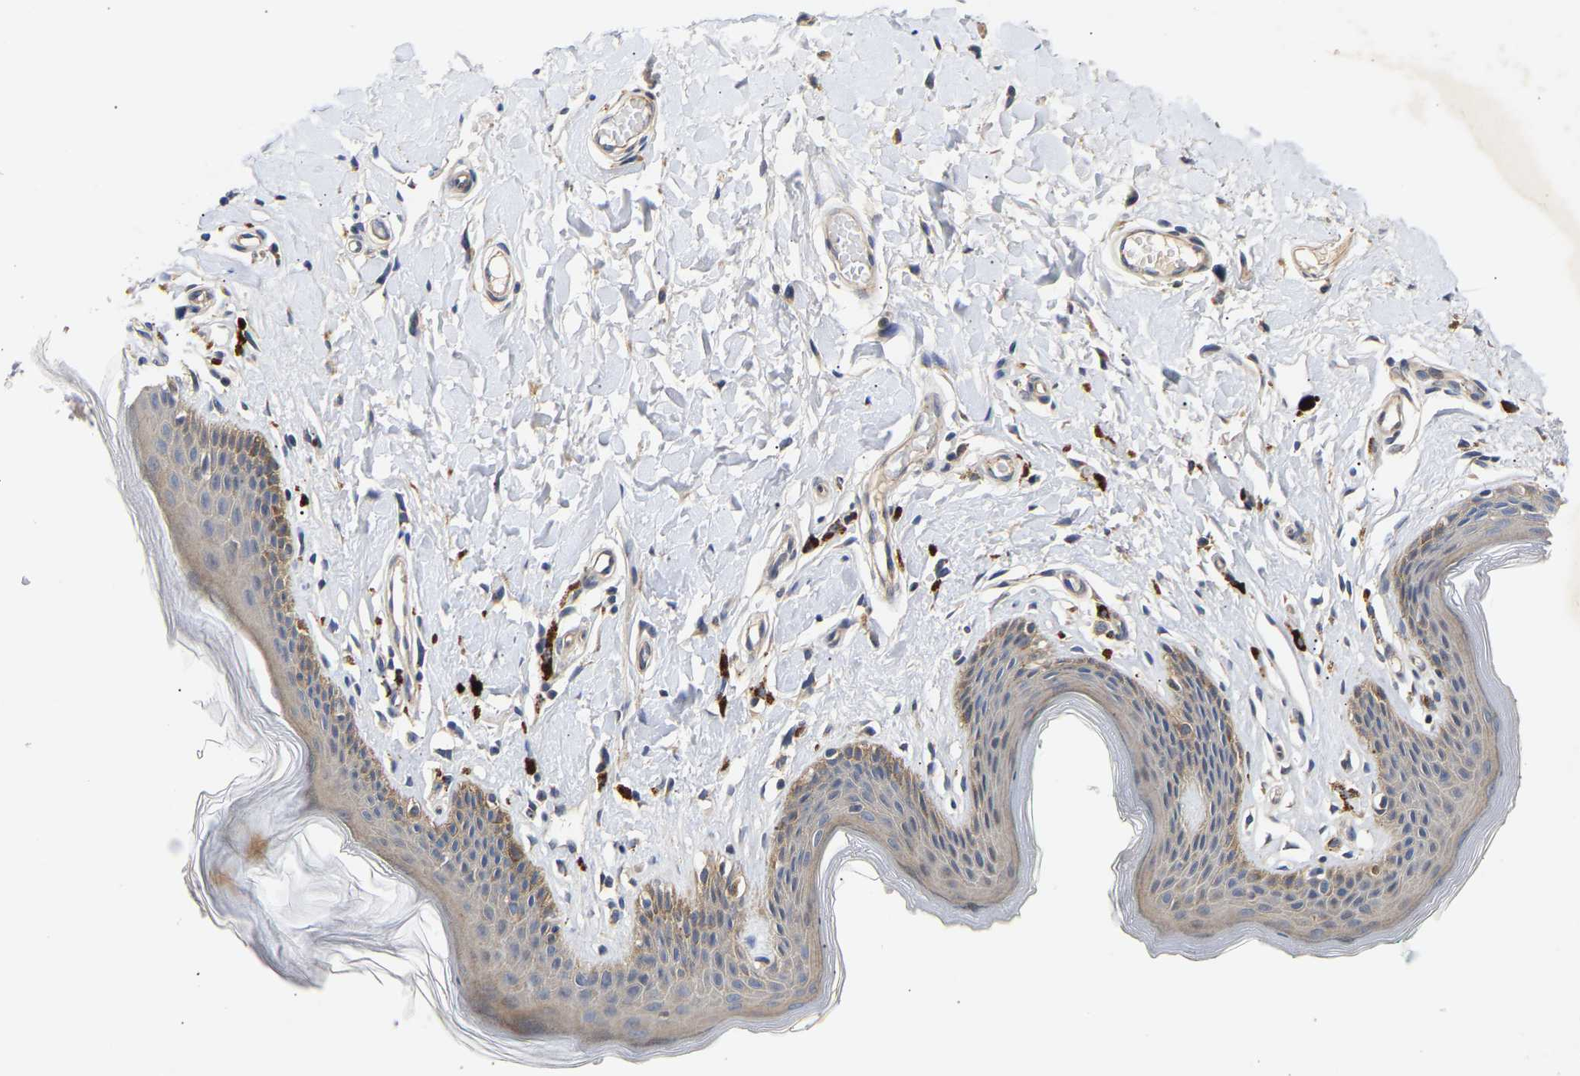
{"staining": {"intensity": "moderate", "quantity": "<25%", "location": "cytoplasmic/membranous"}, "tissue": "skin", "cell_type": "Epidermal cells", "image_type": "normal", "snomed": [{"axis": "morphology", "description": "Normal tissue, NOS"}, {"axis": "topography", "description": "Vulva"}], "caption": "Immunohistochemical staining of unremarkable human skin exhibits <25% levels of moderate cytoplasmic/membranous protein expression in approximately <25% of epidermal cells.", "gene": "KASH5", "patient": {"sex": "female", "age": 66}}